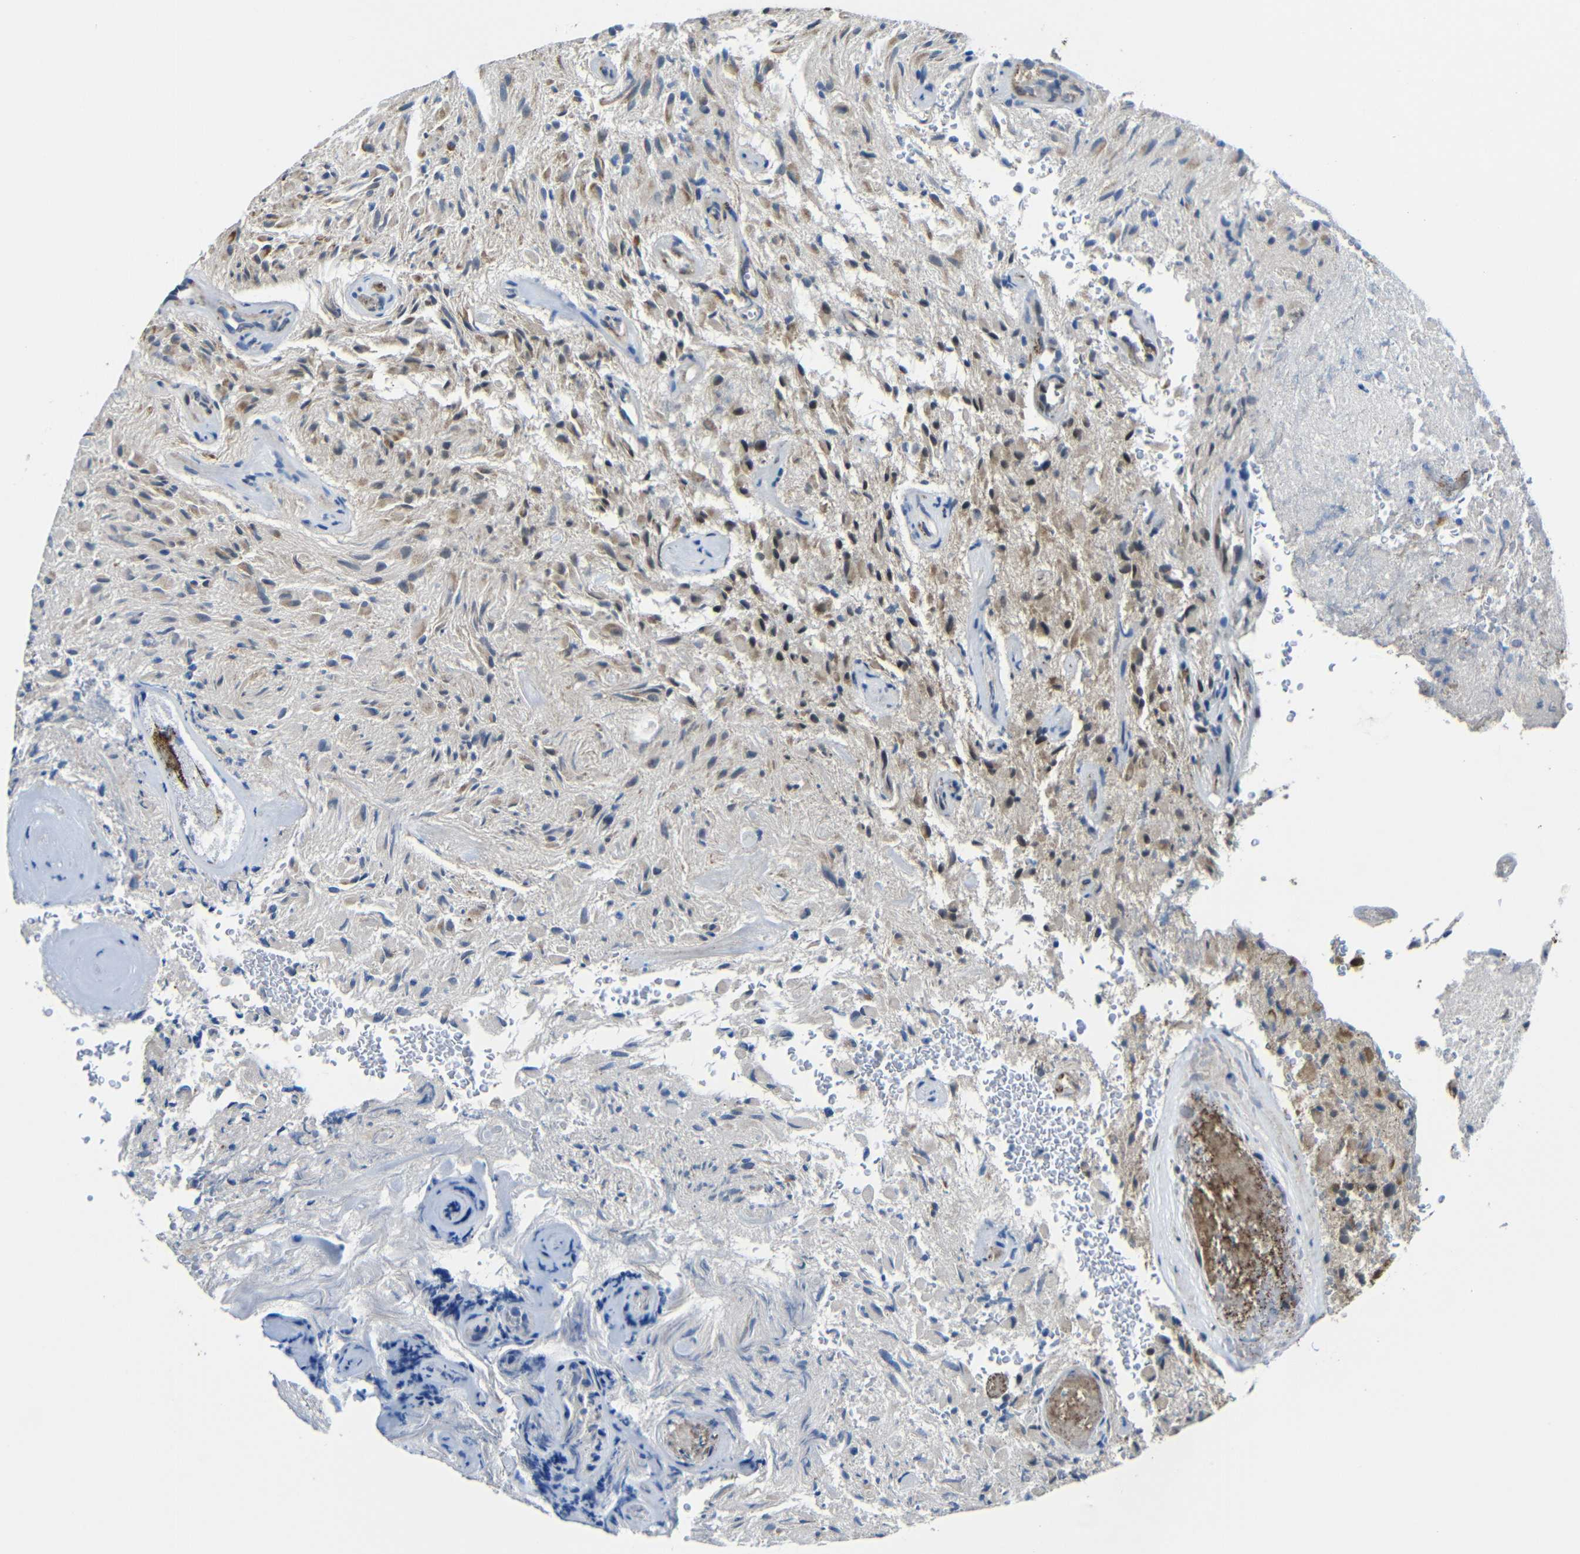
{"staining": {"intensity": "moderate", "quantity": ">75%", "location": "cytoplasmic/membranous,nuclear"}, "tissue": "glioma", "cell_type": "Tumor cells", "image_type": "cancer", "snomed": [{"axis": "morphology", "description": "Glioma, malignant, High grade"}, {"axis": "topography", "description": "Brain"}], "caption": "This histopathology image shows IHC staining of human high-grade glioma (malignant), with medium moderate cytoplasmic/membranous and nuclear positivity in about >75% of tumor cells.", "gene": "FAM172A", "patient": {"sex": "male", "age": 71}}